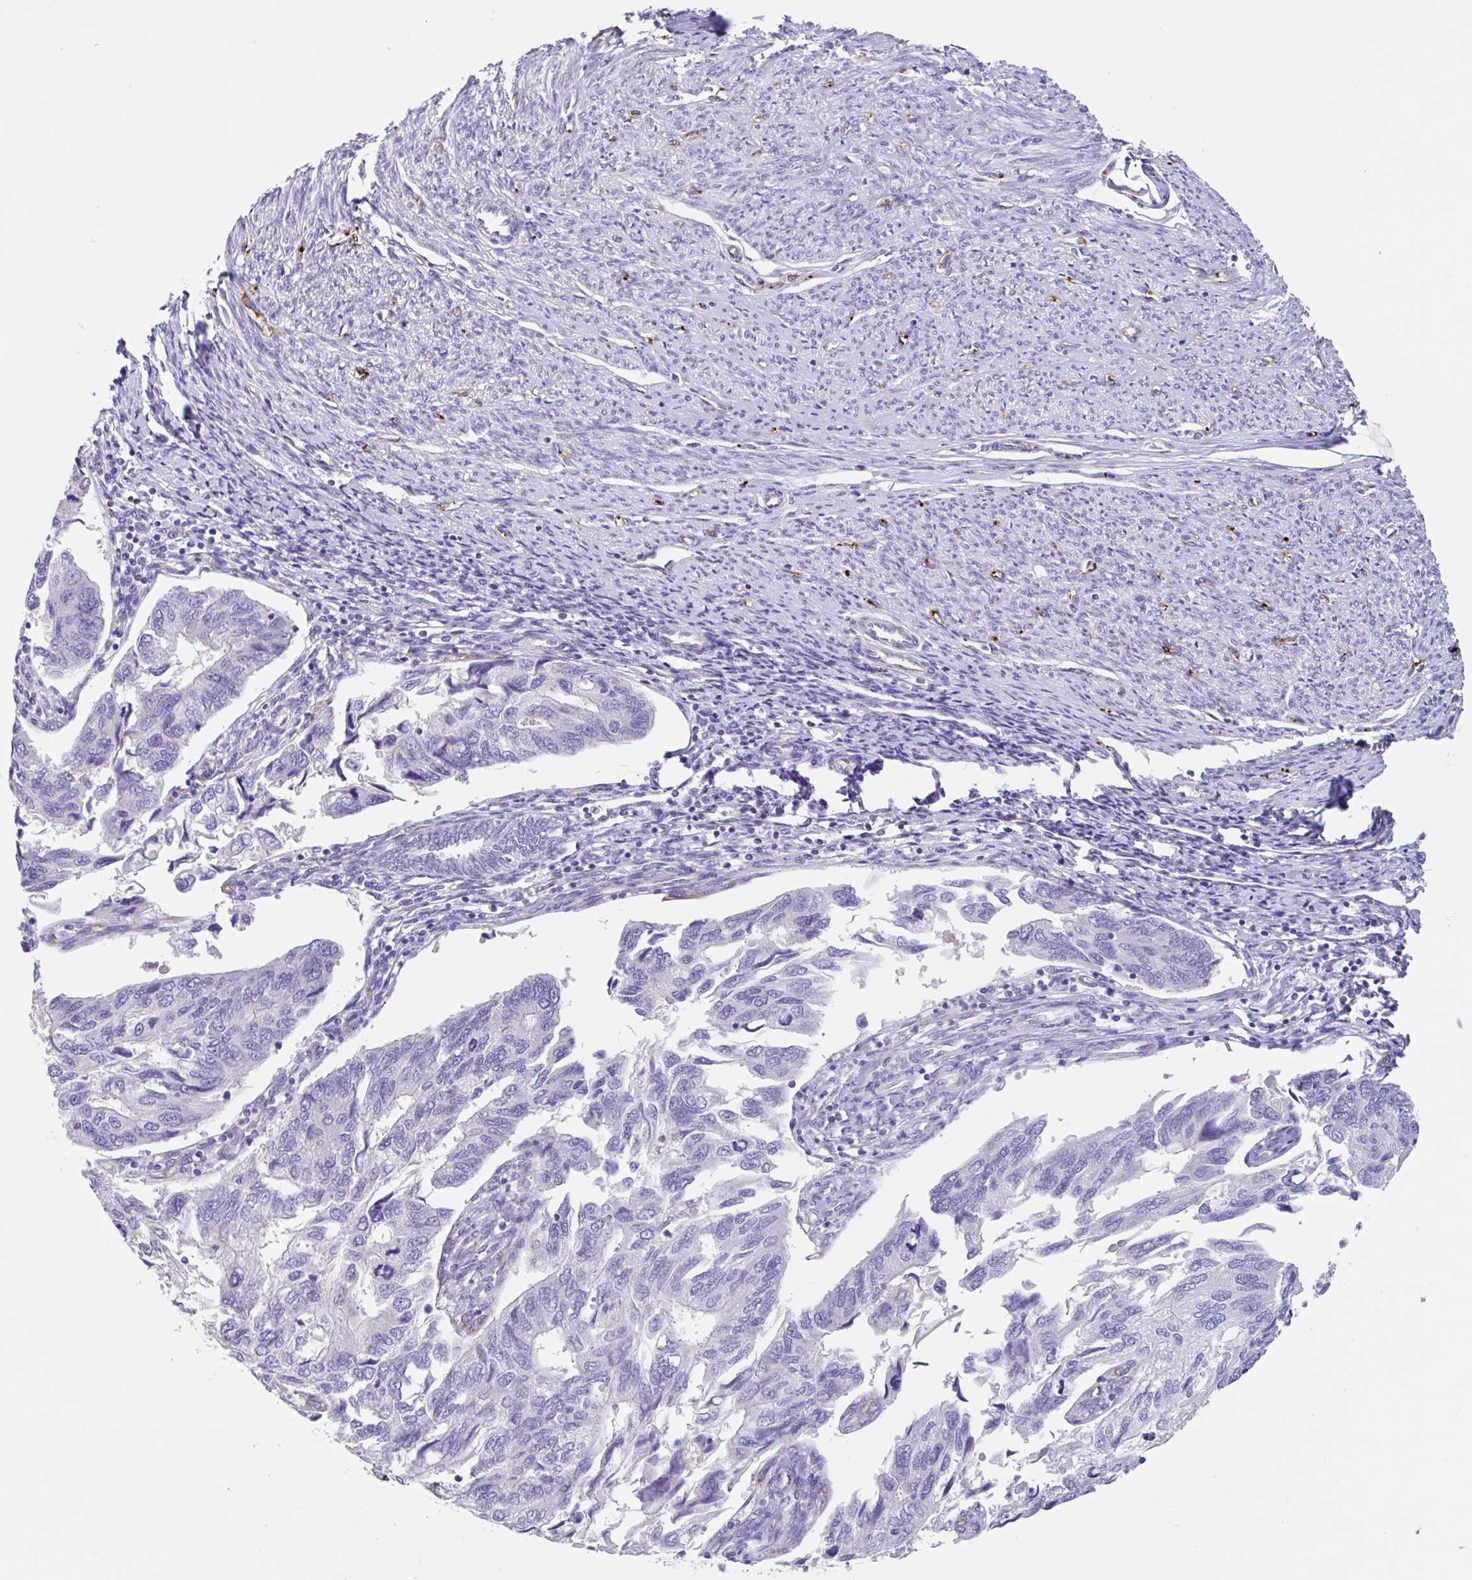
{"staining": {"intensity": "negative", "quantity": "none", "location": "none"}, "tissue": "endometrial cancer", "cell_type": "Tumor cells", "image_type": "cancer", "snomed": [{"axis": "morphology", "description": "Carcinoma, NOS"}, {"axis": "topography", "description": "Uterus"}], "caption": "The image exhibits no staining of tumor cells in carcinoma (endometrial). (Stains: DAB (3,3'-diaminobenzidine) immunohistochemistry with hematoxylin counter stain, Microscopy: brightfield microscopy at high magnification).", "gene": "EHD4", "patient": {"sex": "female", "age": 76}}